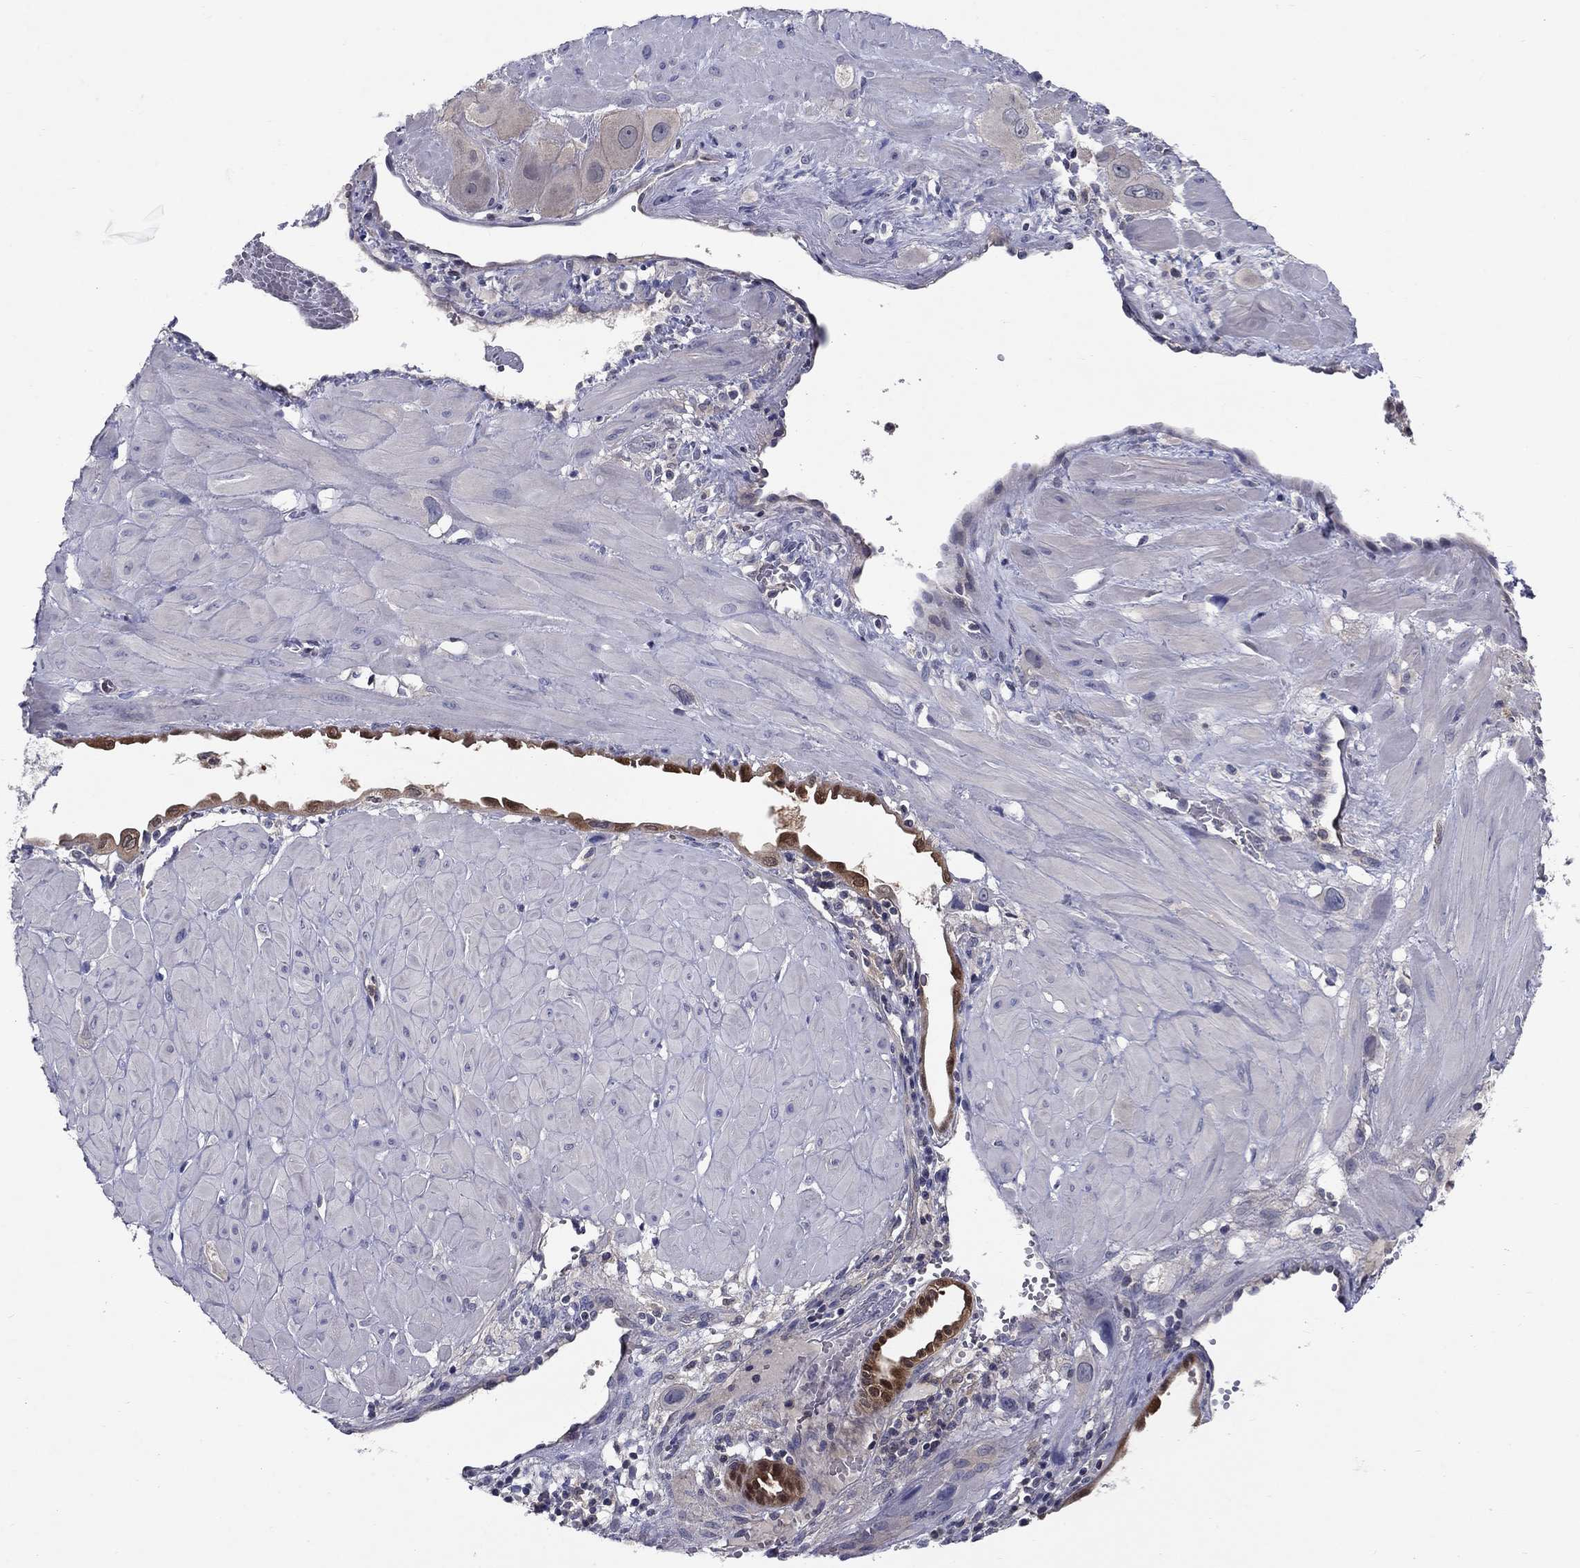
{"staining": {"intensity": "negative", "quantity": "none", "location": "none"}, "tissue": "cervical cancer", "cell_type": "Tumor cells", "image_type": "cancer", "snomed": [{"axis": "morphology", "description": "Squamous cell carcinoma, NOS"}, {"axis": "topography", "description": "Cervix"}], "caption": "This is an immunohistochemistry histopathology image of human cervical squamous cell carcinoma. There is no staining in tumor cells.", "gene": "GLTP", "patient": {"sex": "female", "age": 34}}